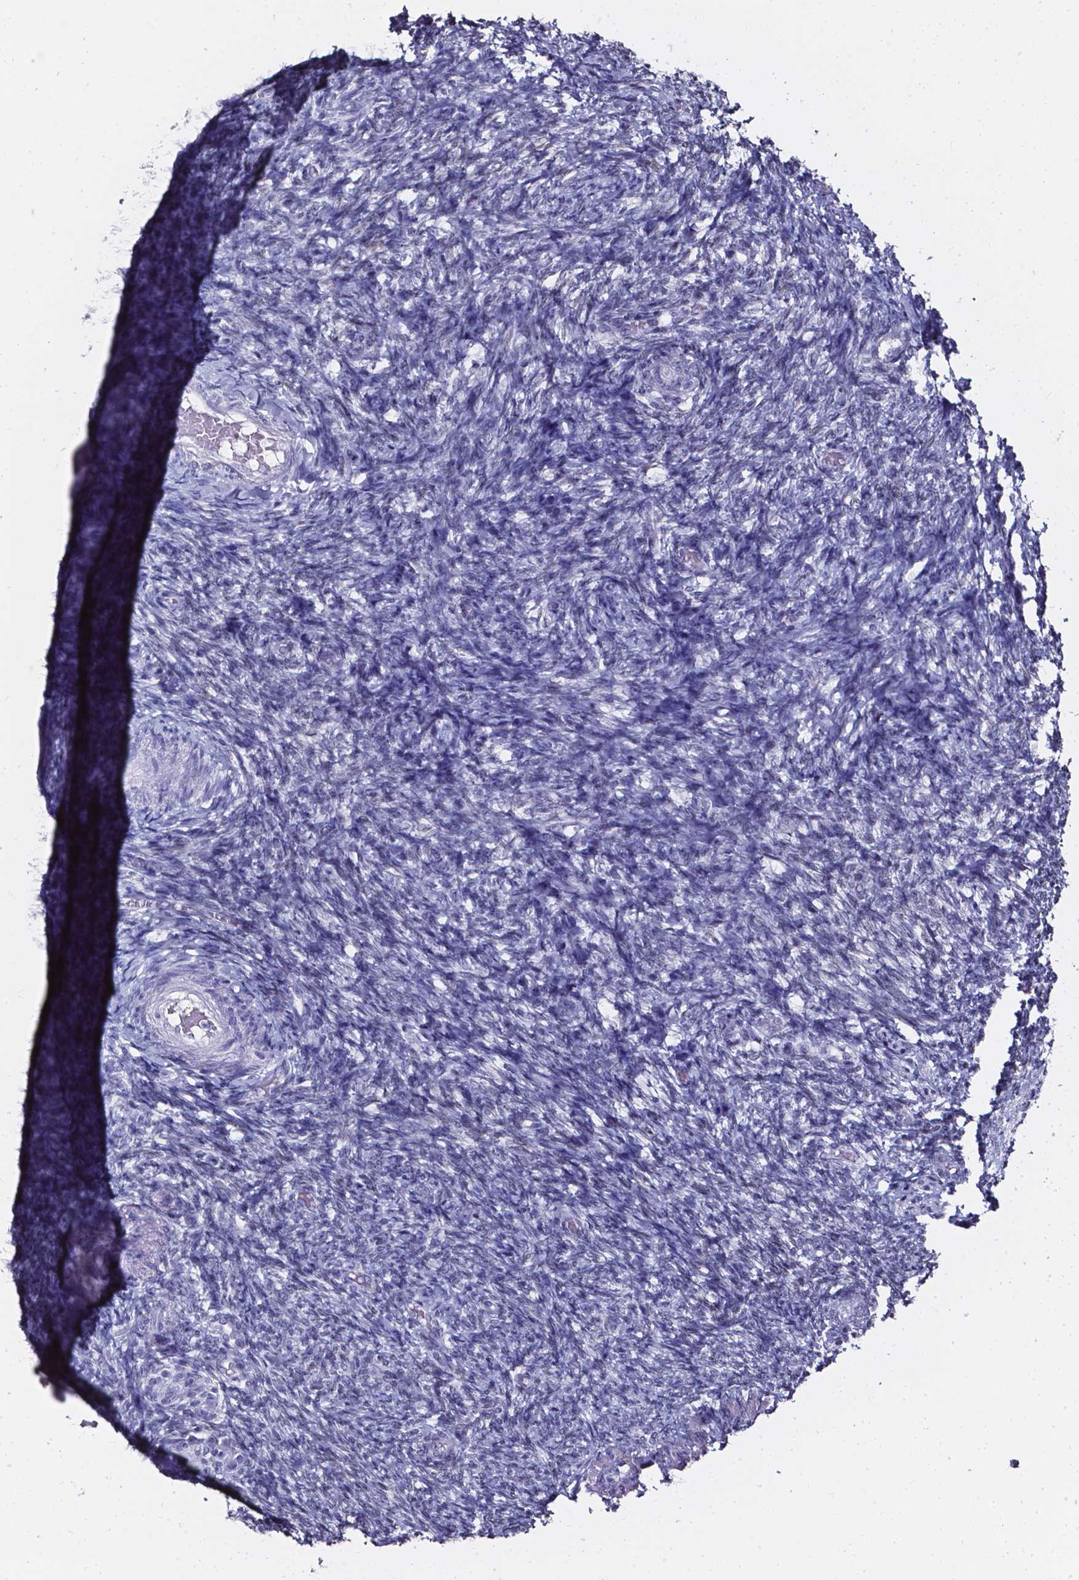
{"staining": {"intensity": "negative", "quantity": "none", "location": "none"}, "tissue": "ovary", "cell_type": "Follicle cells", "image_type": "normal", "snomed": [{"axis": "morphology", "description": "Normal tissue, NOS"}, {"axis": "topography", "description": "Ovary"}], "caption": "Follicle cells show no significant protein expression in normal ovary.", "gene": "AKR1B10", "patient": {"sex": "female", "age": 39}}